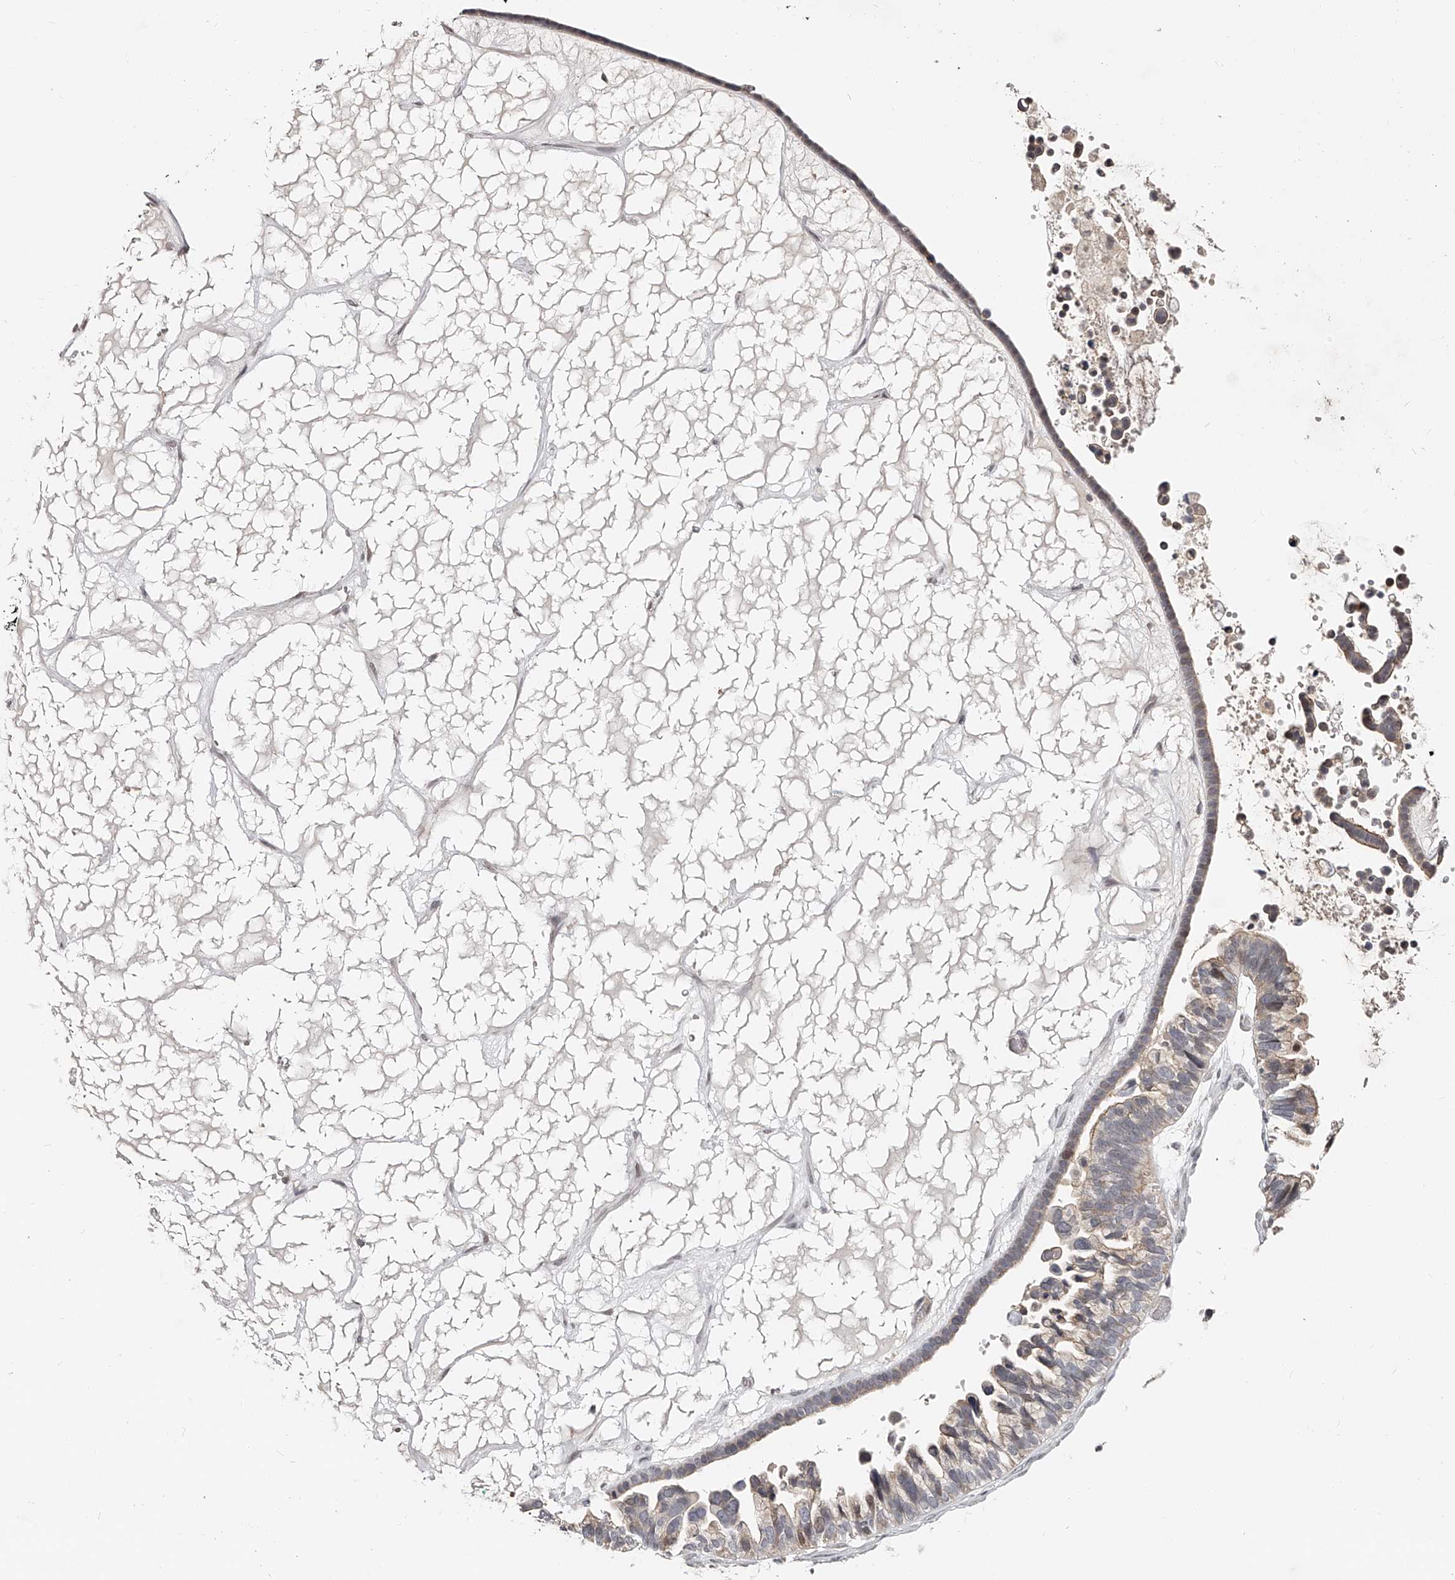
{"staining": {"intensity": "weak", "quantity": "25%-75%", "location": "cytoplasmic/membranous"}, "tissue": "ovarian cancer", "cell_type": "Tumor cells", "image_type": "cancer", "snomed": [{"axis": "morphology", "description": "Cystadenocarcinoma, serous, NOS"}, {"axis": "topography", "description": "Ovary"}], "caption": "This histopathology image displays immunohistochemistry (IHC) staining of human serous cystadenocarcinoma (ovarian), with low weak cytoplasmic/membranous positivity in approximately 25%-75% of tumor cells.", "gene": "ZNF789", "patient": {"sex": "female", "age": 56}}